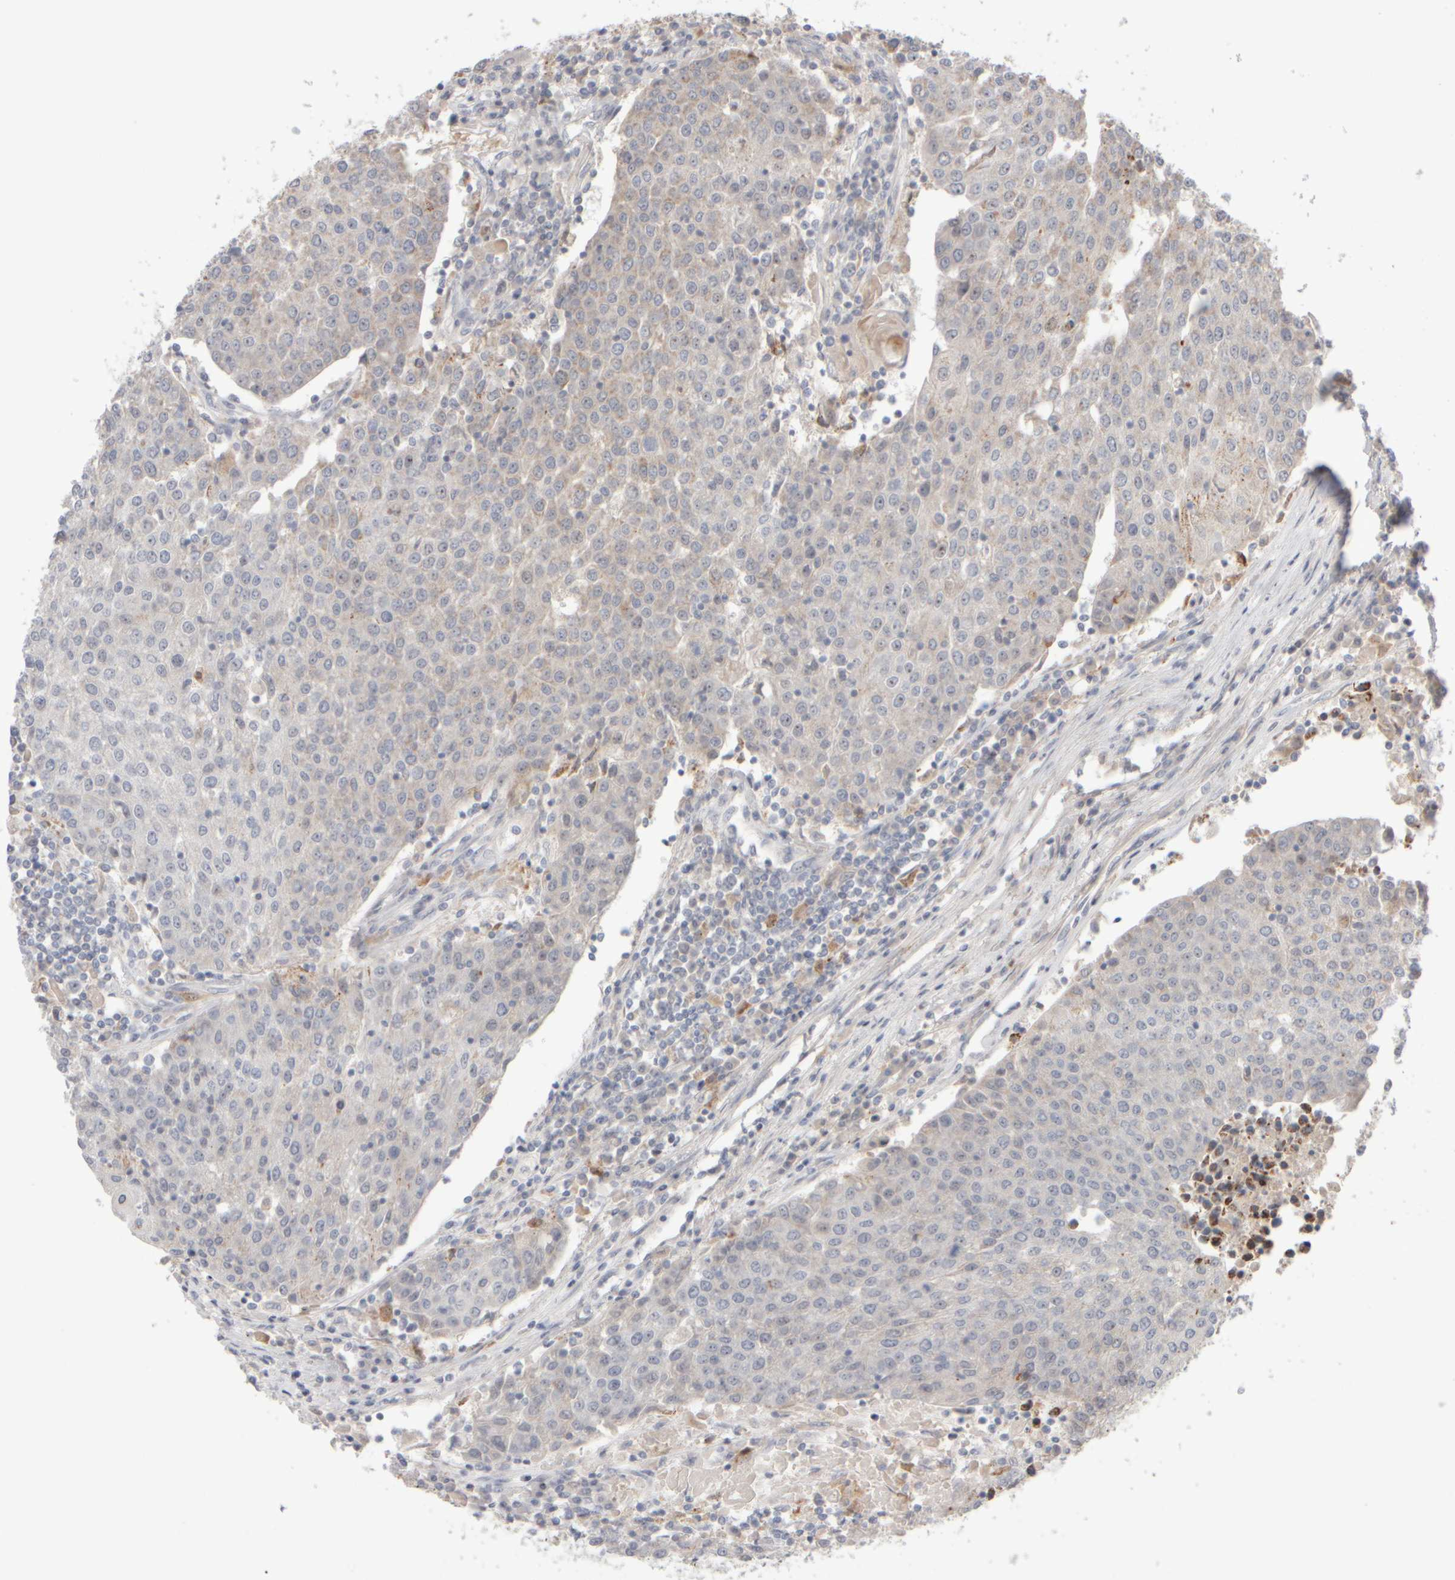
{"staining": {"intensity": "negative", "quantity": "none", "location": "none"}, "tissue": "urothelial cancer", "cell_type": "Tumor cells", "image_type": "cancer", "snomed": [{"axis": "morphology", "description": "Urothelial carcinoma, High grade"}, {"axis": "topography", "description": "Urinary bladder"}], "caption": "Urothelial cancer was stained to show a protein in brown. There is no significant expression in tumor cells.", "gene": "CHADL", "patient": {"sex": "female", "age": 85}}